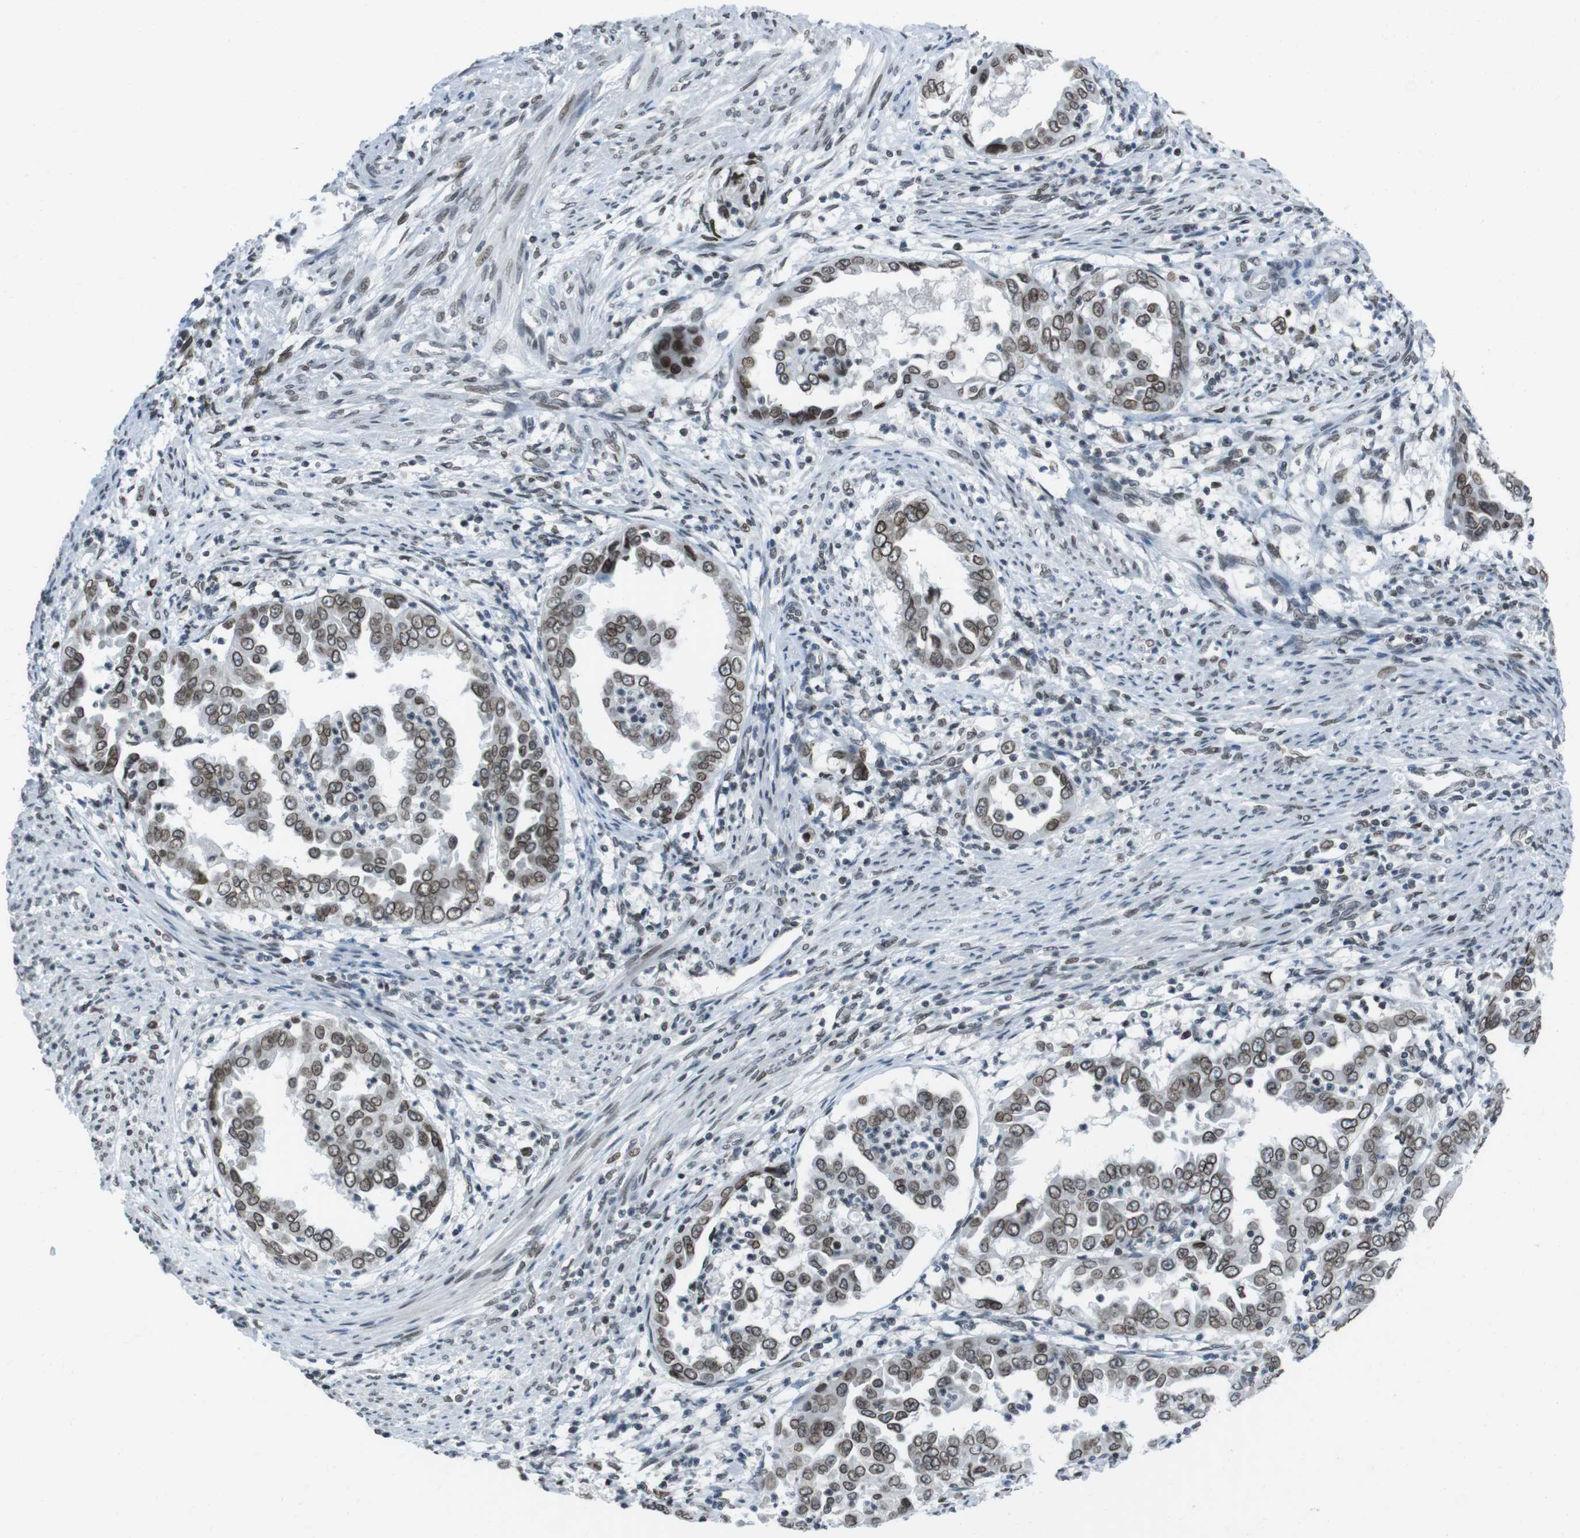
{"staining": {"intensity": "strong", "quantity": ">75%", "location": "cytoplasmic/membranous,nuclear"}, "tissue": "endometrial cancer", "cell_type": "Tumor cells", "image_type": "cancer", "snomed": [{"axis": "morphology", "description": "Adenocarcinoma, NOS"}, {"axis": "topography", "description": "Endometrium"}], "caption": "Endometrial cancer stained for a protein demonstrates strong cytoplasmic/membranous and nuclear positivity in tumor cells.", "gene": "MAD1L1", "patient": {"sex": "female", "age": 85}}